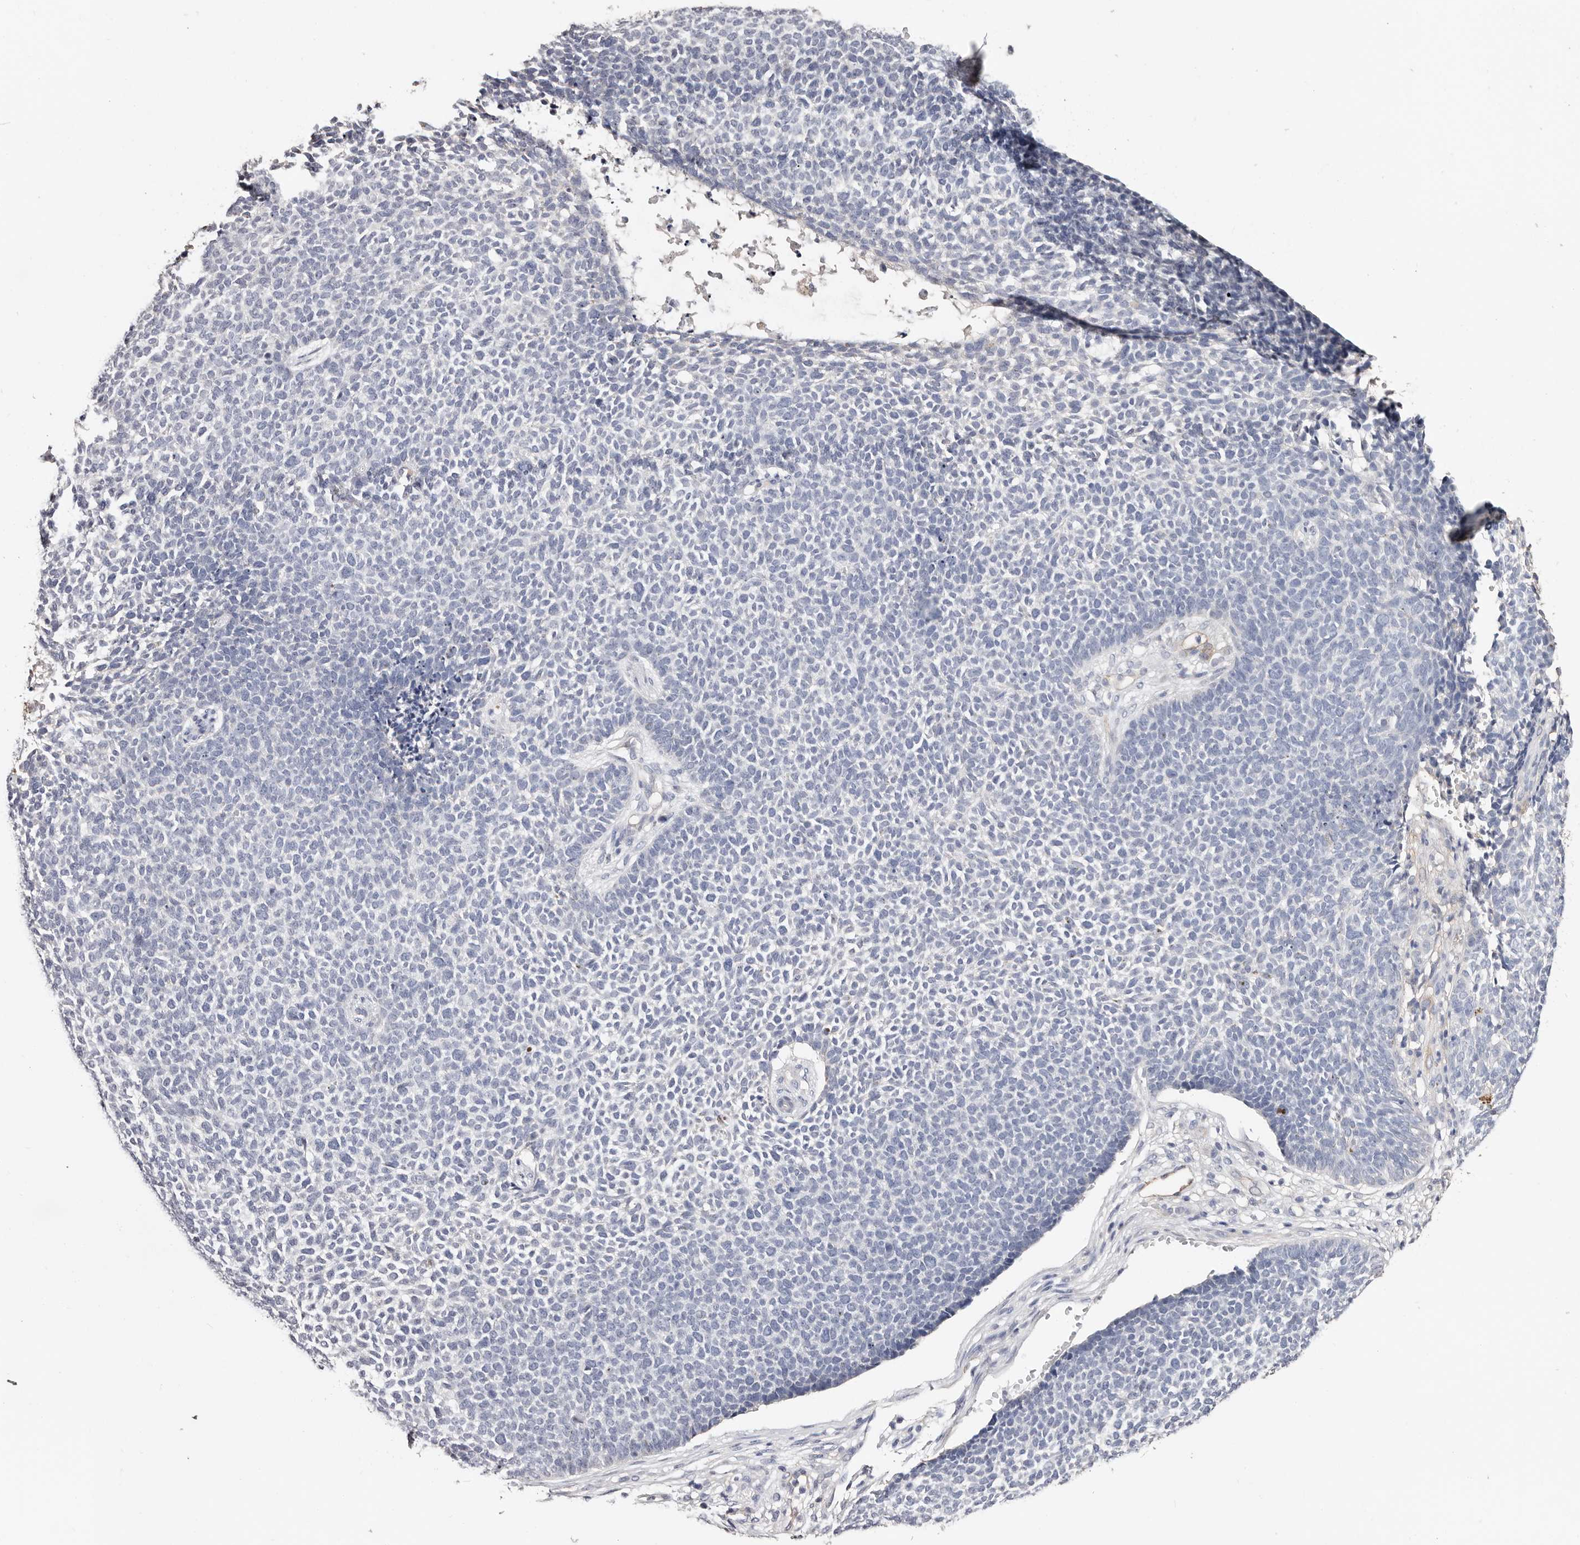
{"staining": {"intensity": "negative", "quantity": "none", "location": "none"}, "tissue": "skin cancer", "cell_type": "Tumor cells", "image_type": "cancer", "snomed": [{"axis": "morphology", "description": "Basal cell carcinoma"}, {"axis": "topography", "description": "Skin"}], "caption": "Basal cell carcinoma (skin) stained for a protein using IHC demonstrates no positivity tumor cells.", "gene": "TGM2", "patient": {"sex": "female", "age": 84}}